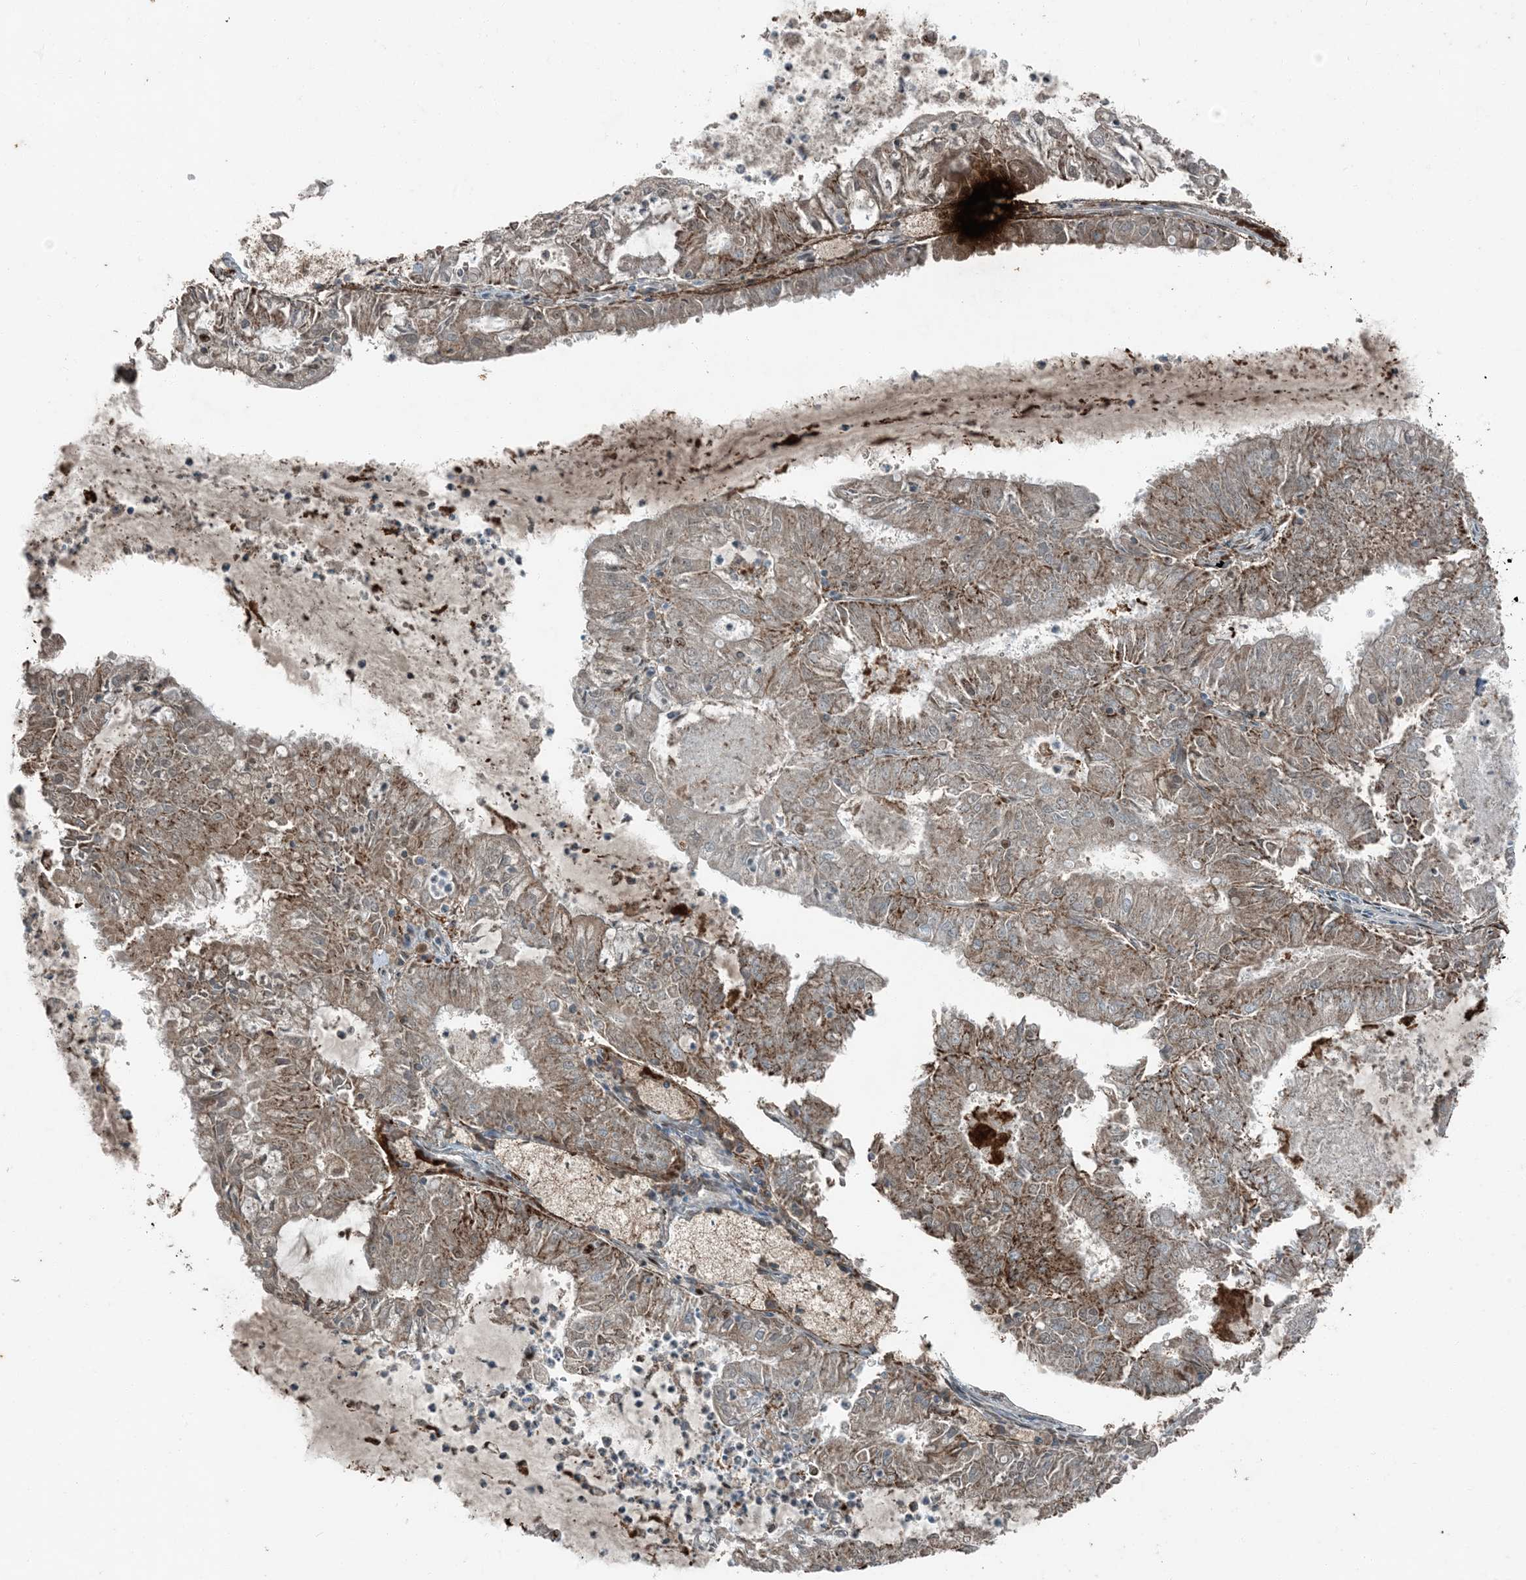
{"staining": {"intensity": "moderate", "quantity": "25%-75%", "location": "cytoplasmic/membranous"}, "tissue": "endometrial cancer", "cell_type": "Tumor cells", "image_type": "cancer", "snomed": [{"axis": "morphology", "description": "Adenocarcinoma, NOS"}, {"axis": "topography", "description": "Endometrium"}], "caption": "Adenocarcinoma (endometrial) stained with immunohistochemistry (IHC) exhibits moderate cytoplasmic/membranous expression in about 25%-75% of tumor cells.", "gene": "TADA2B", "patient": {"sex": "female", "age": 57}}